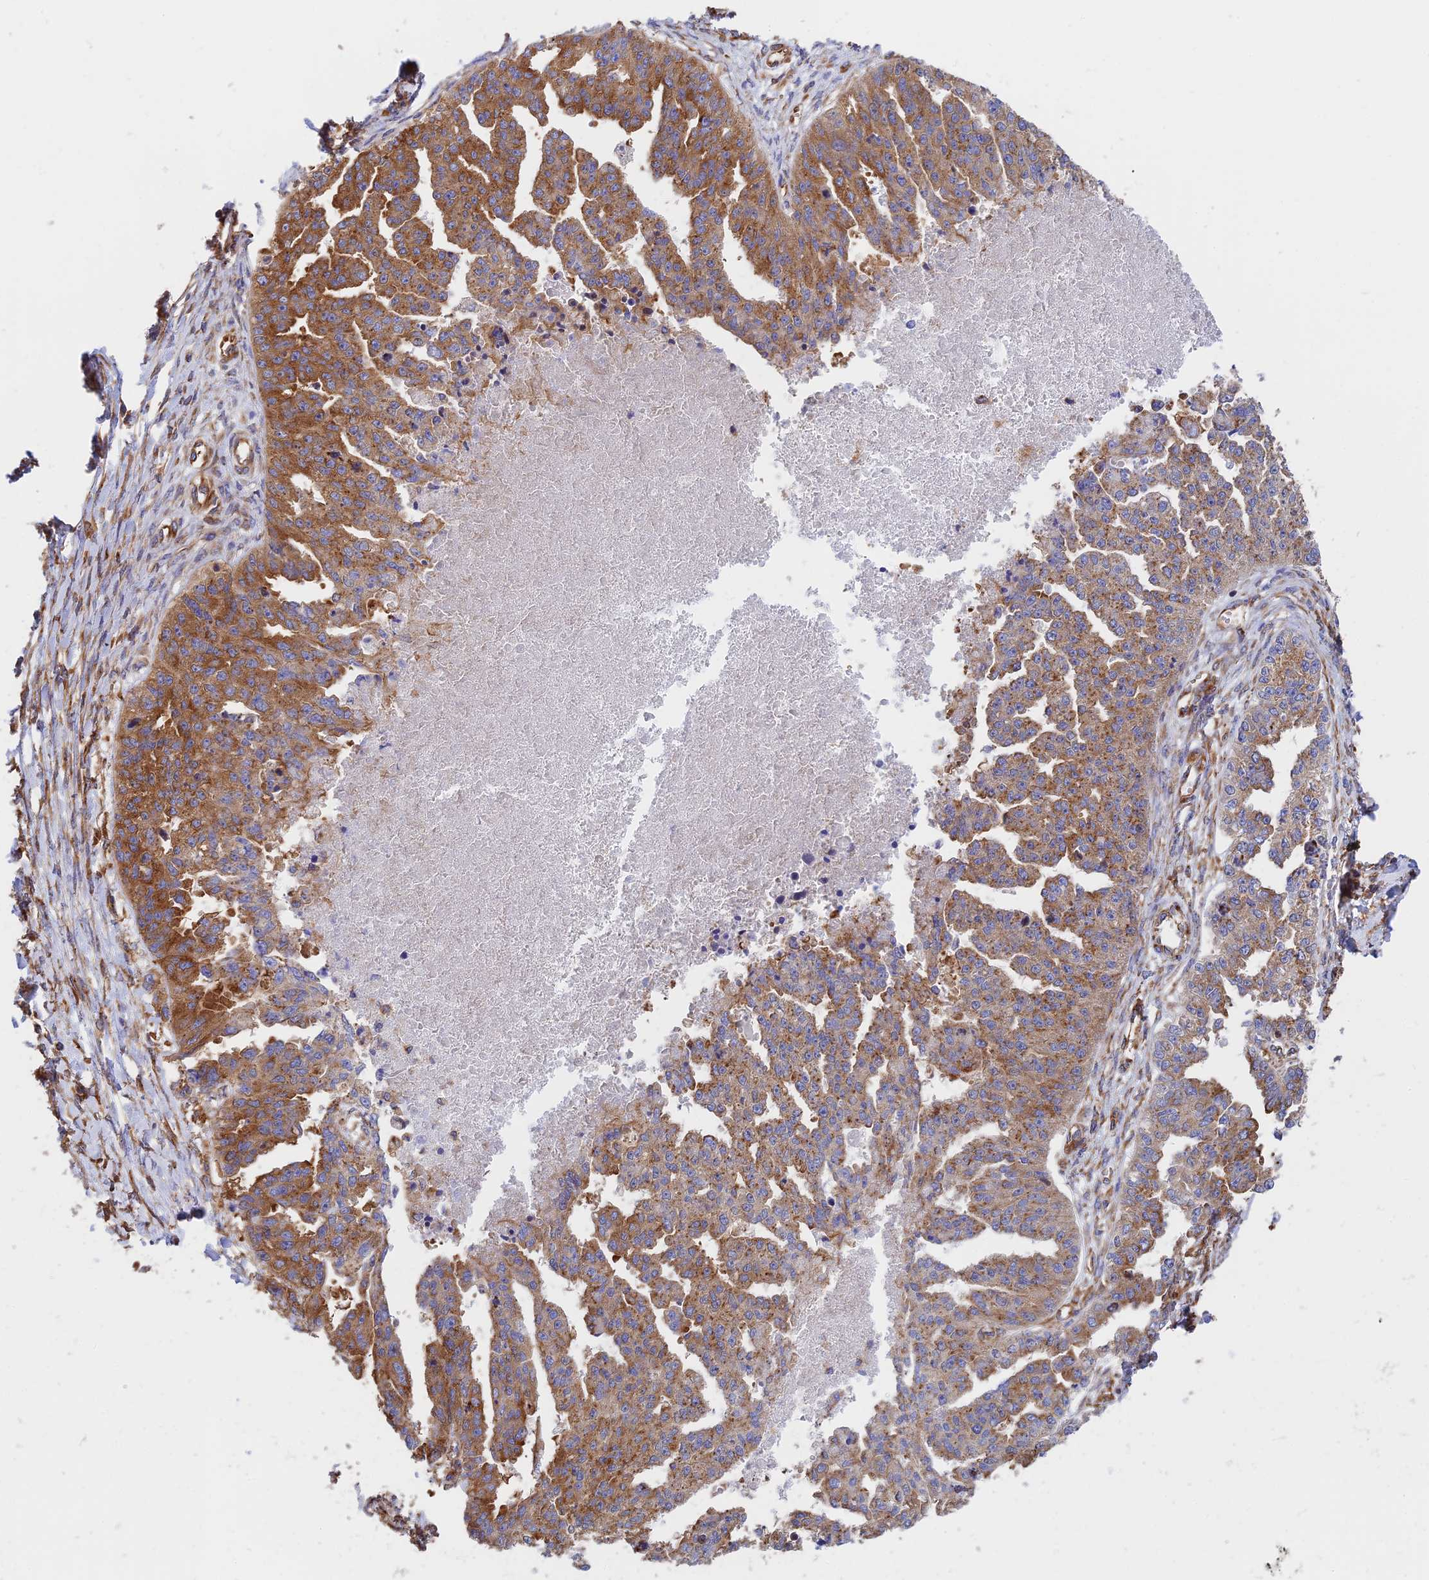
{"staining": {"intensity": "strong", "quantity": ">75%", "location": "cytoplasmic/membranous"}, "tissue": "ovarian cancer", "cell_type": "Tumor cells", "image_type": "cancer", "snomed": [{"axis": "morphology", "description": "Cystadenocarcinoma, serous, NOS"}, {"axis": "topography", "description": "Ovary"}], "caption": "Immunohistochemical staining of human ovarian serous cystadenocarcinoma displays strong cytoplasmic/membranous protein expression in approximately >75% of tumor cells.", "gene": "DCTN2", "patient": {"sex": "female", "age": 58}}